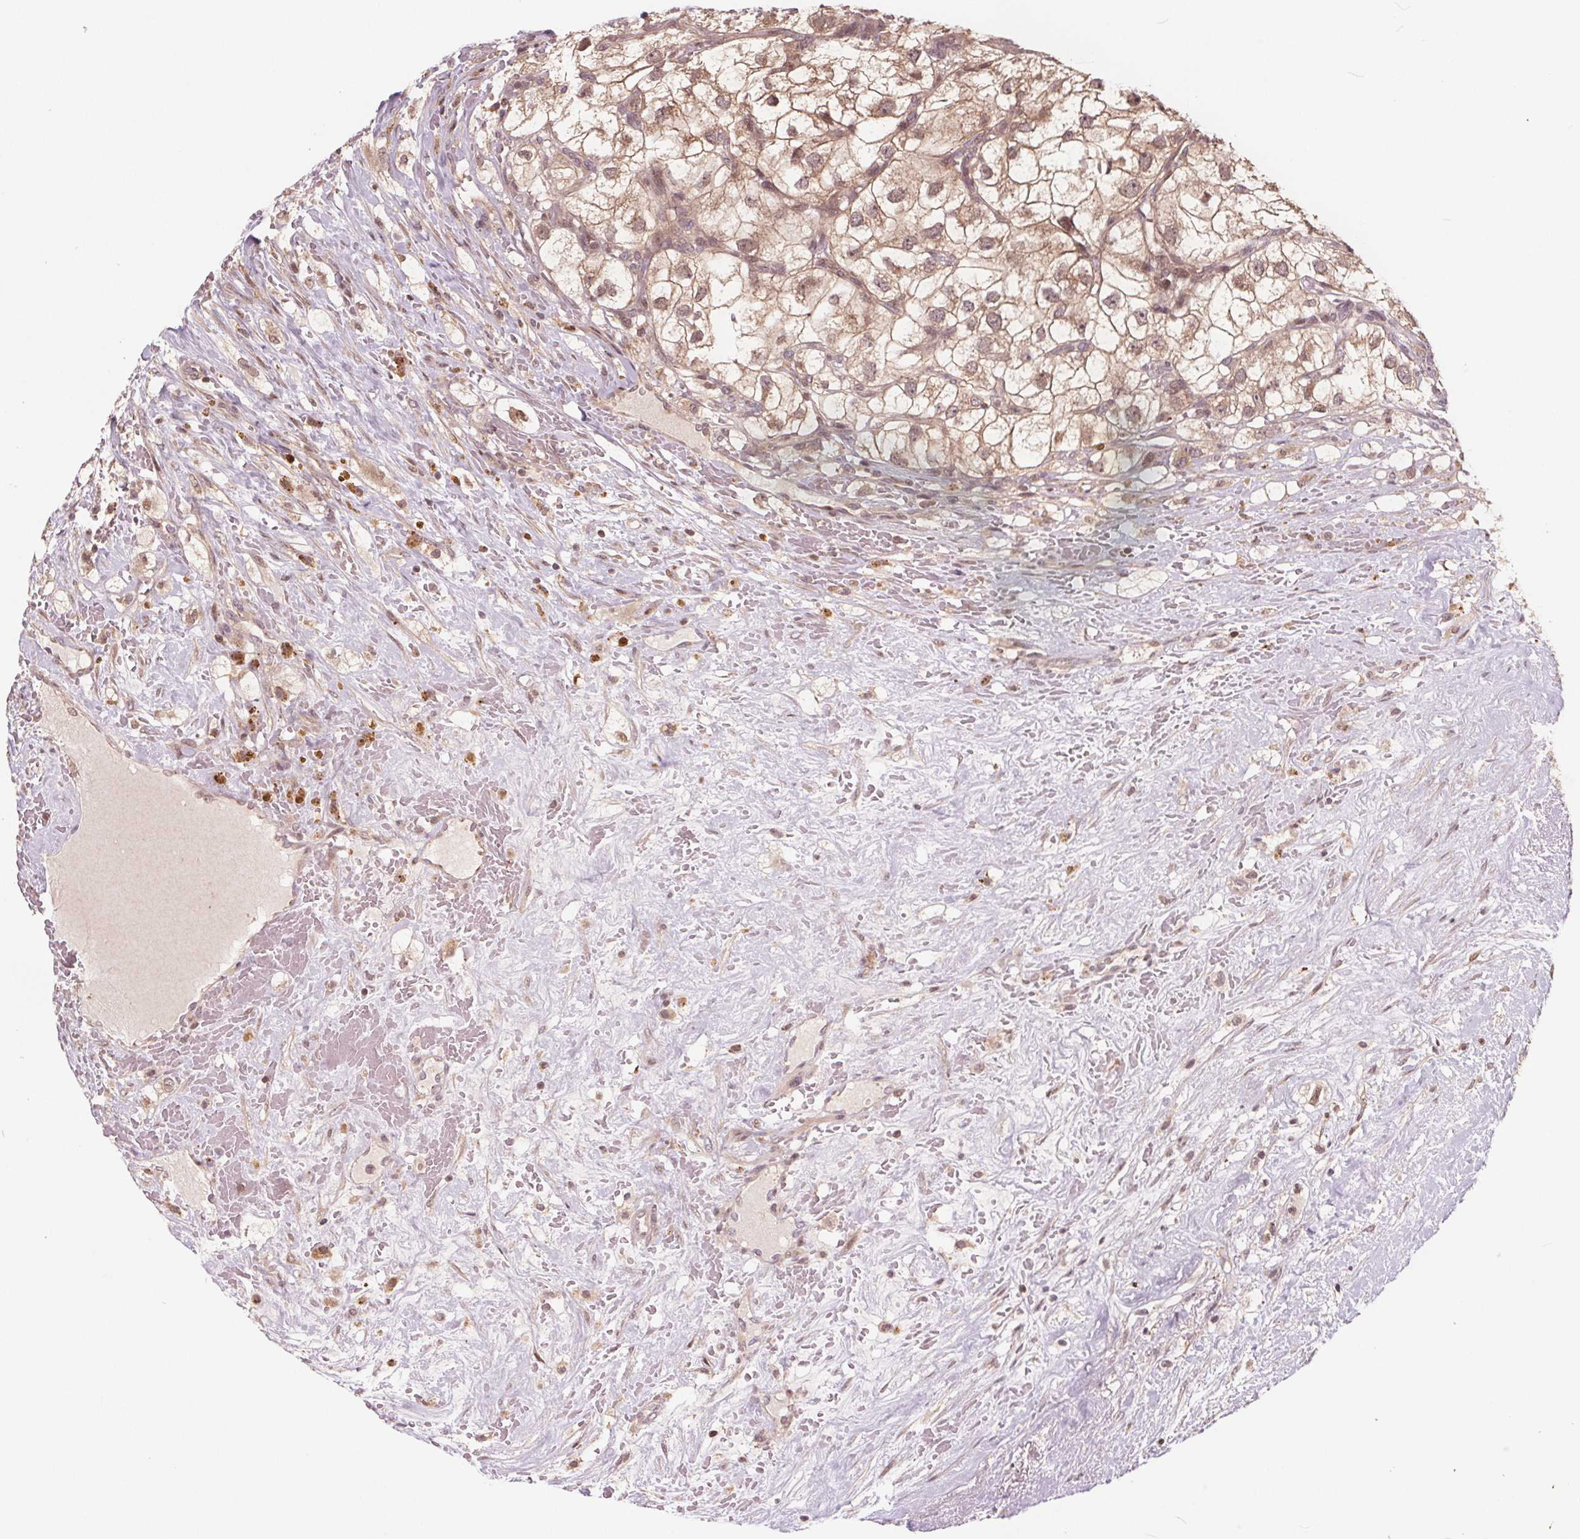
{"staining": {"intensity": "weak", "quantity": ">75%", "location": "cytoplasmic/membranous,nuclear"}, "tissue": "renal cancer", "cell_type": "Tumor cells", "image_type": "cancer", "snomed": [{"axis": "morphology", "description": "Adenocarcinoma, NOS"}, {"axis": "topography", "description": "Kidney"}], "caption": "IHC of human renal cancer (adenocarcinoma) displays low levels of weak cytoplasmic/membranous and nuclear expression in approximately >75% of tumor cells.", "gene": "HIF1AN", "patient": {"sex": "male", "age": 59}}